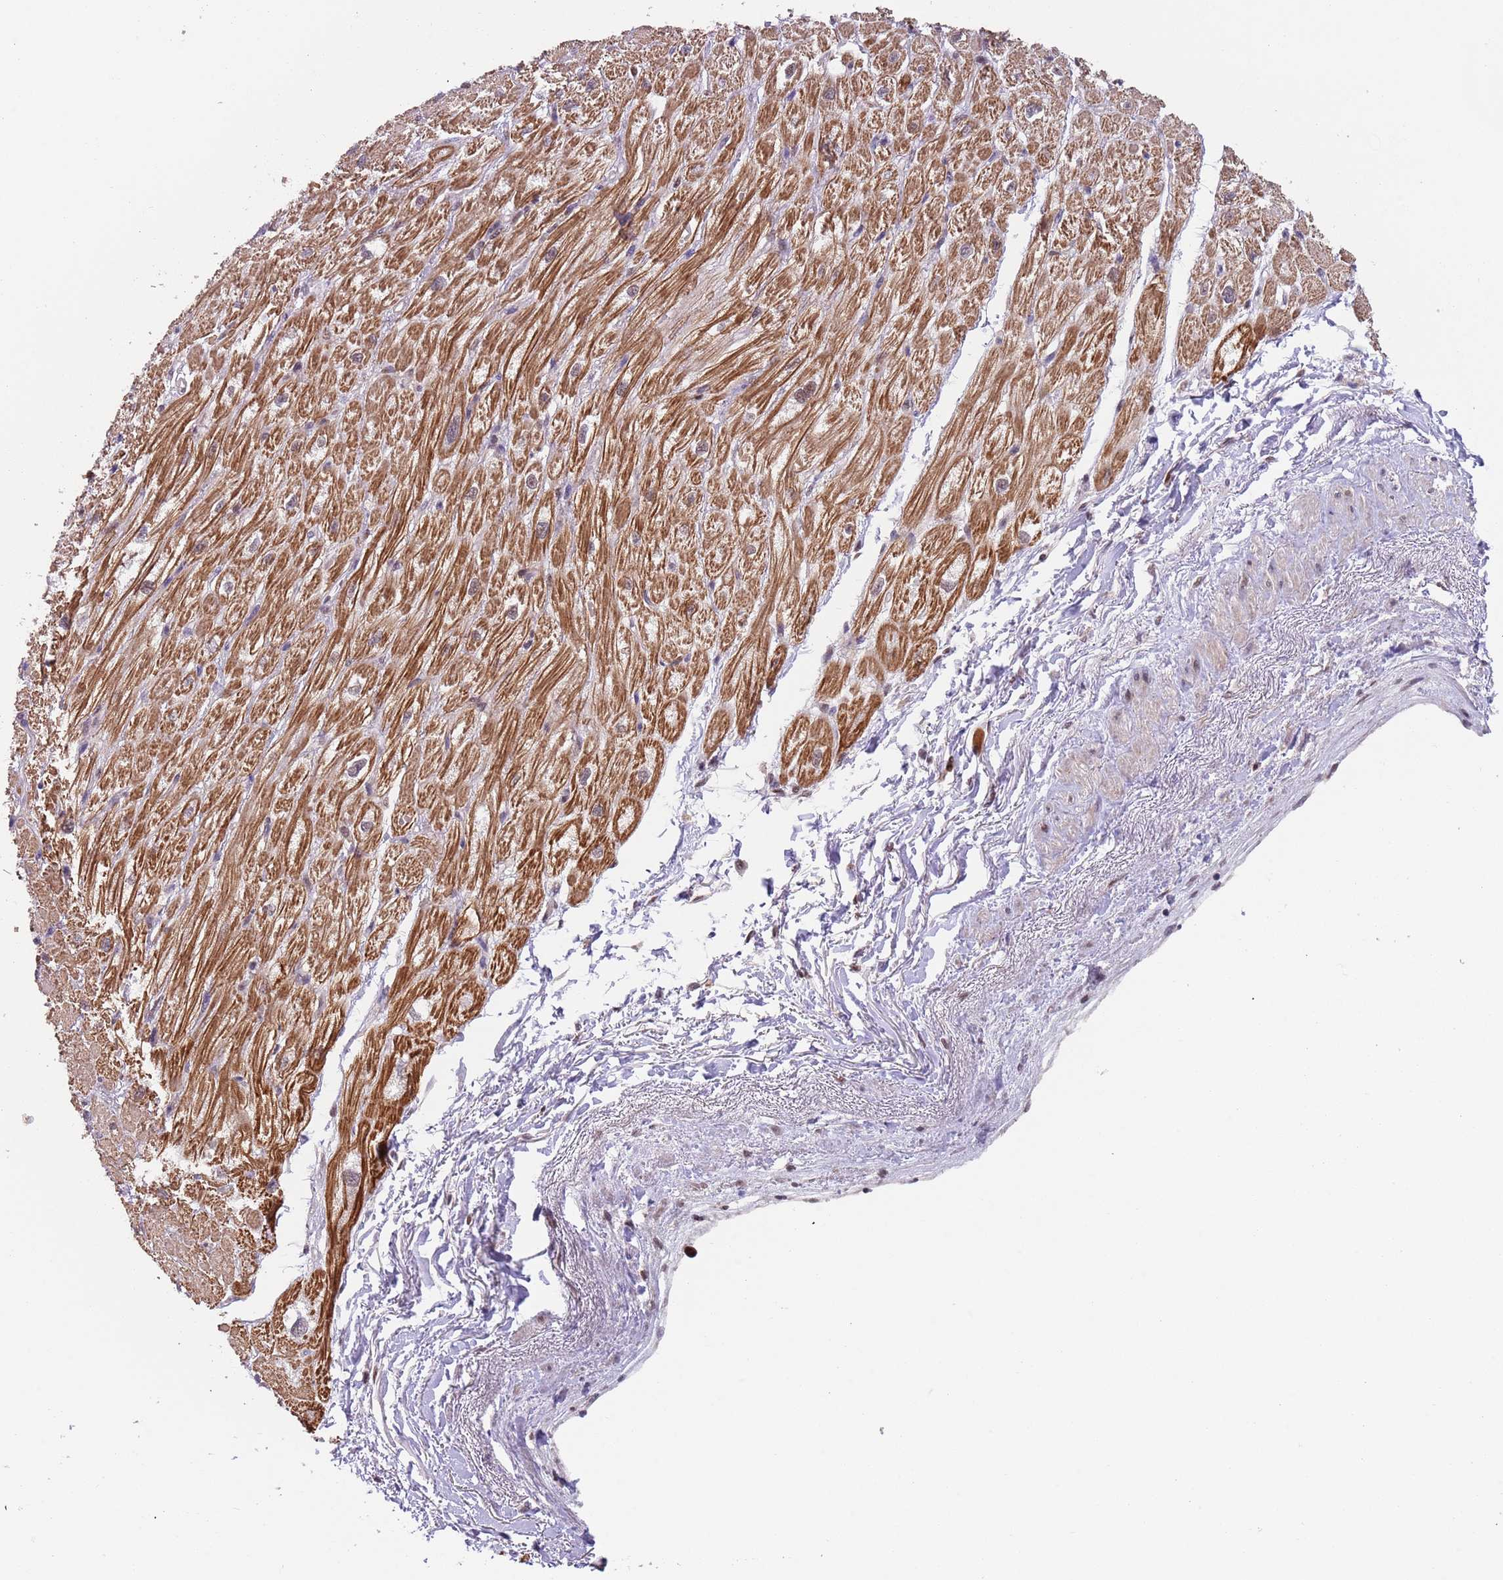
{"staining": {"intensity": "moderate", "quantity": ">75%", "location": "cytoplasmic/membranous"}, "tissue": "heart muscle", "cell_type": "Cardiomyocytes", "image_type": "normal", "snomed": [{"axis": "morphology", "description": "Normal tissue, NOS"}, {"axis": "topography", "description": "Heart"}], "caption": "This histopathology image displays IHC staining of unremarkable heart muscle, with medium moderate cytoplasmic/membranous positivity in approximately >75% of cardiomyocytes.", "gene": "RMND5B", "patient": {"sex": "male", "age": 65}}